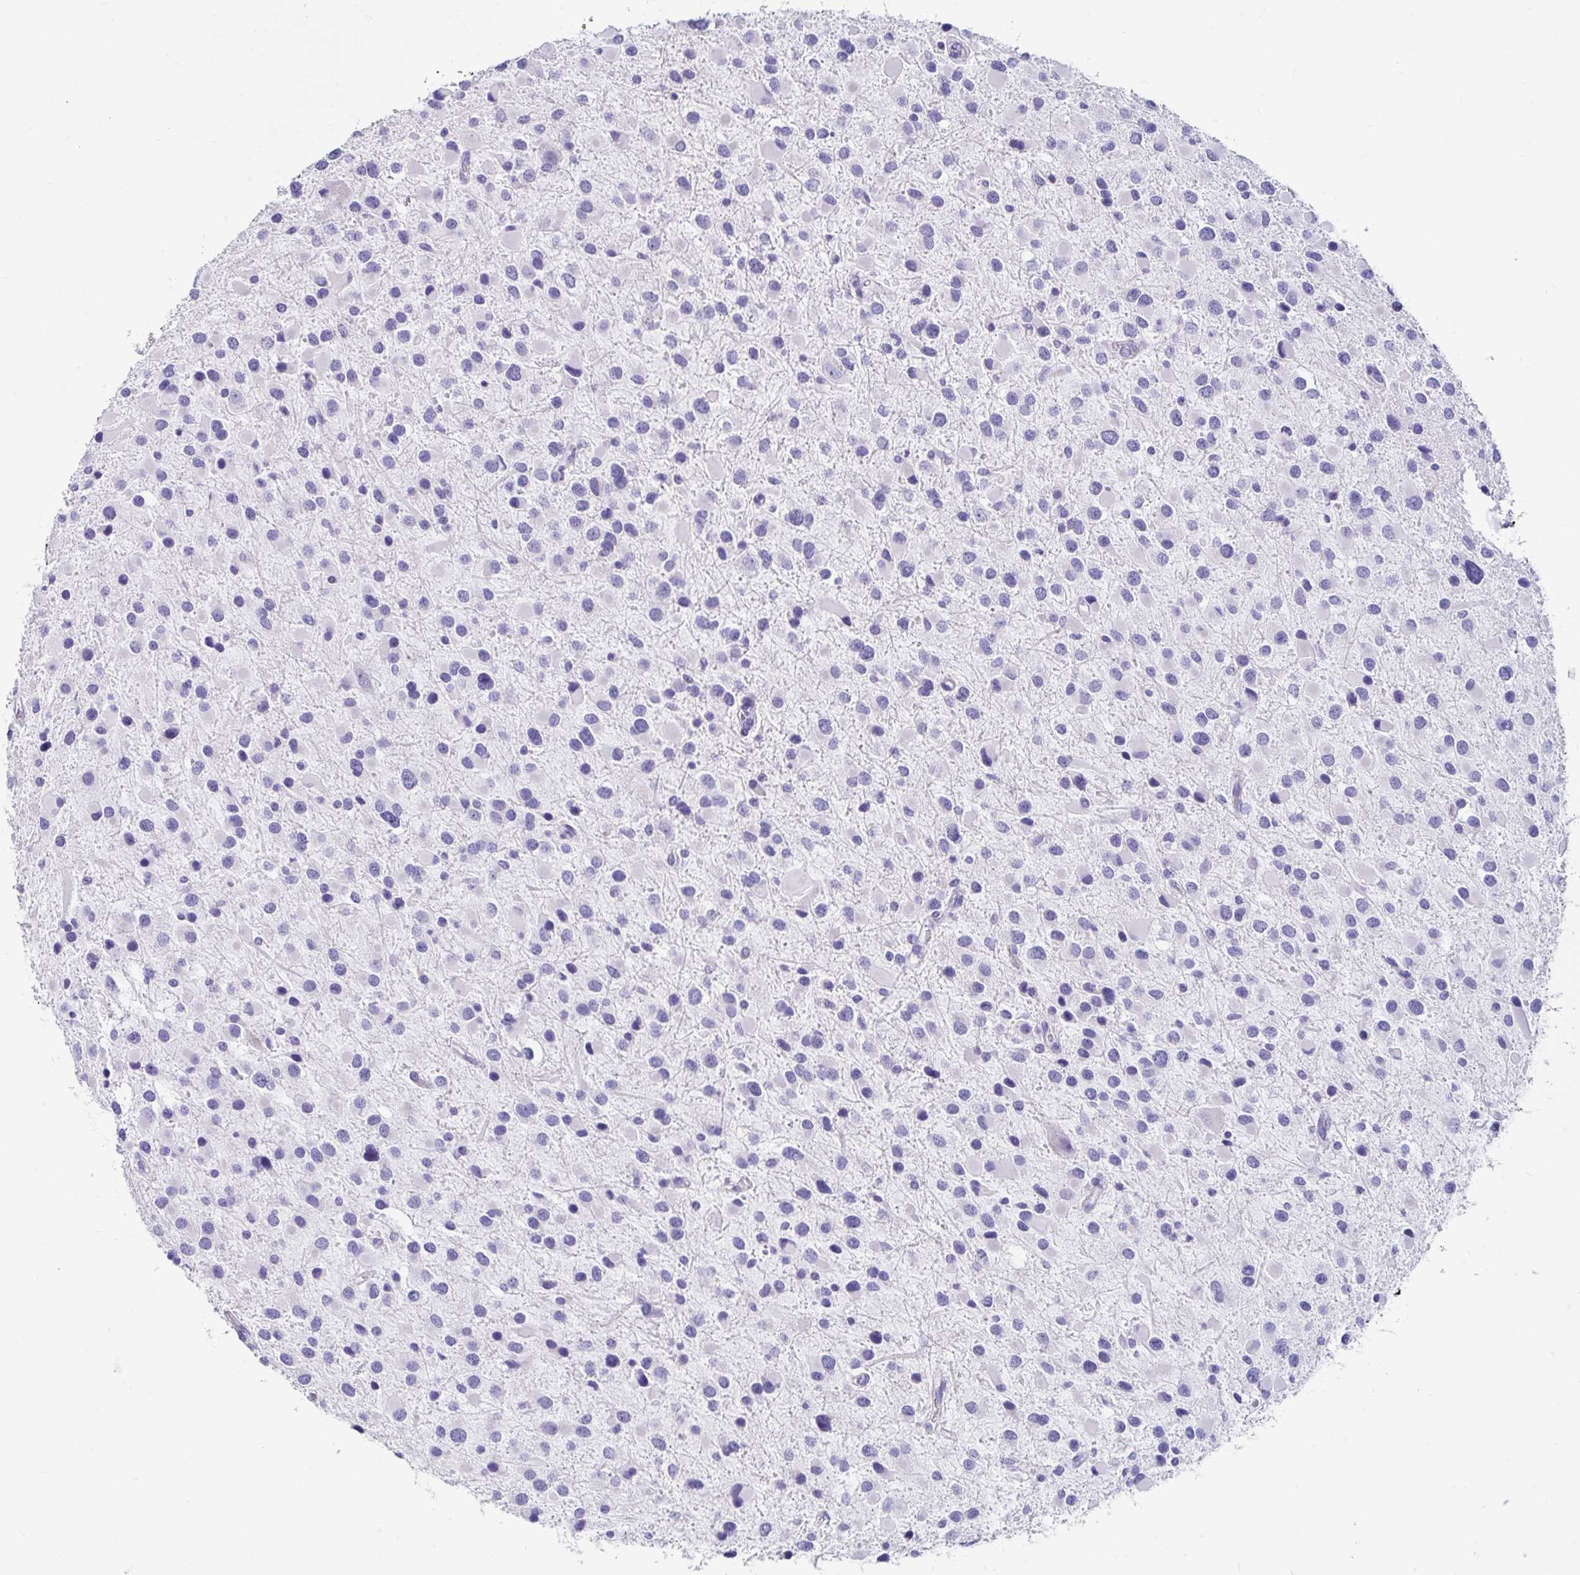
{"staining": {"intensity": "negative", "quantity": "none", "location": "none"}, "tissue": "glioma", "cell_type": "Tumor cells", "image_type": "cancer", "snomed": [{"axis": "morphology", "description": "Glioma, malignant, Low grade"}, {"axis": "topography", "description": "Brain"}], "caption": "Micrograph shows no significant protein expression in tumor cells of glioma.", "gene": "ZPBP2", "patient": {"sex": "female", "age": 32}}